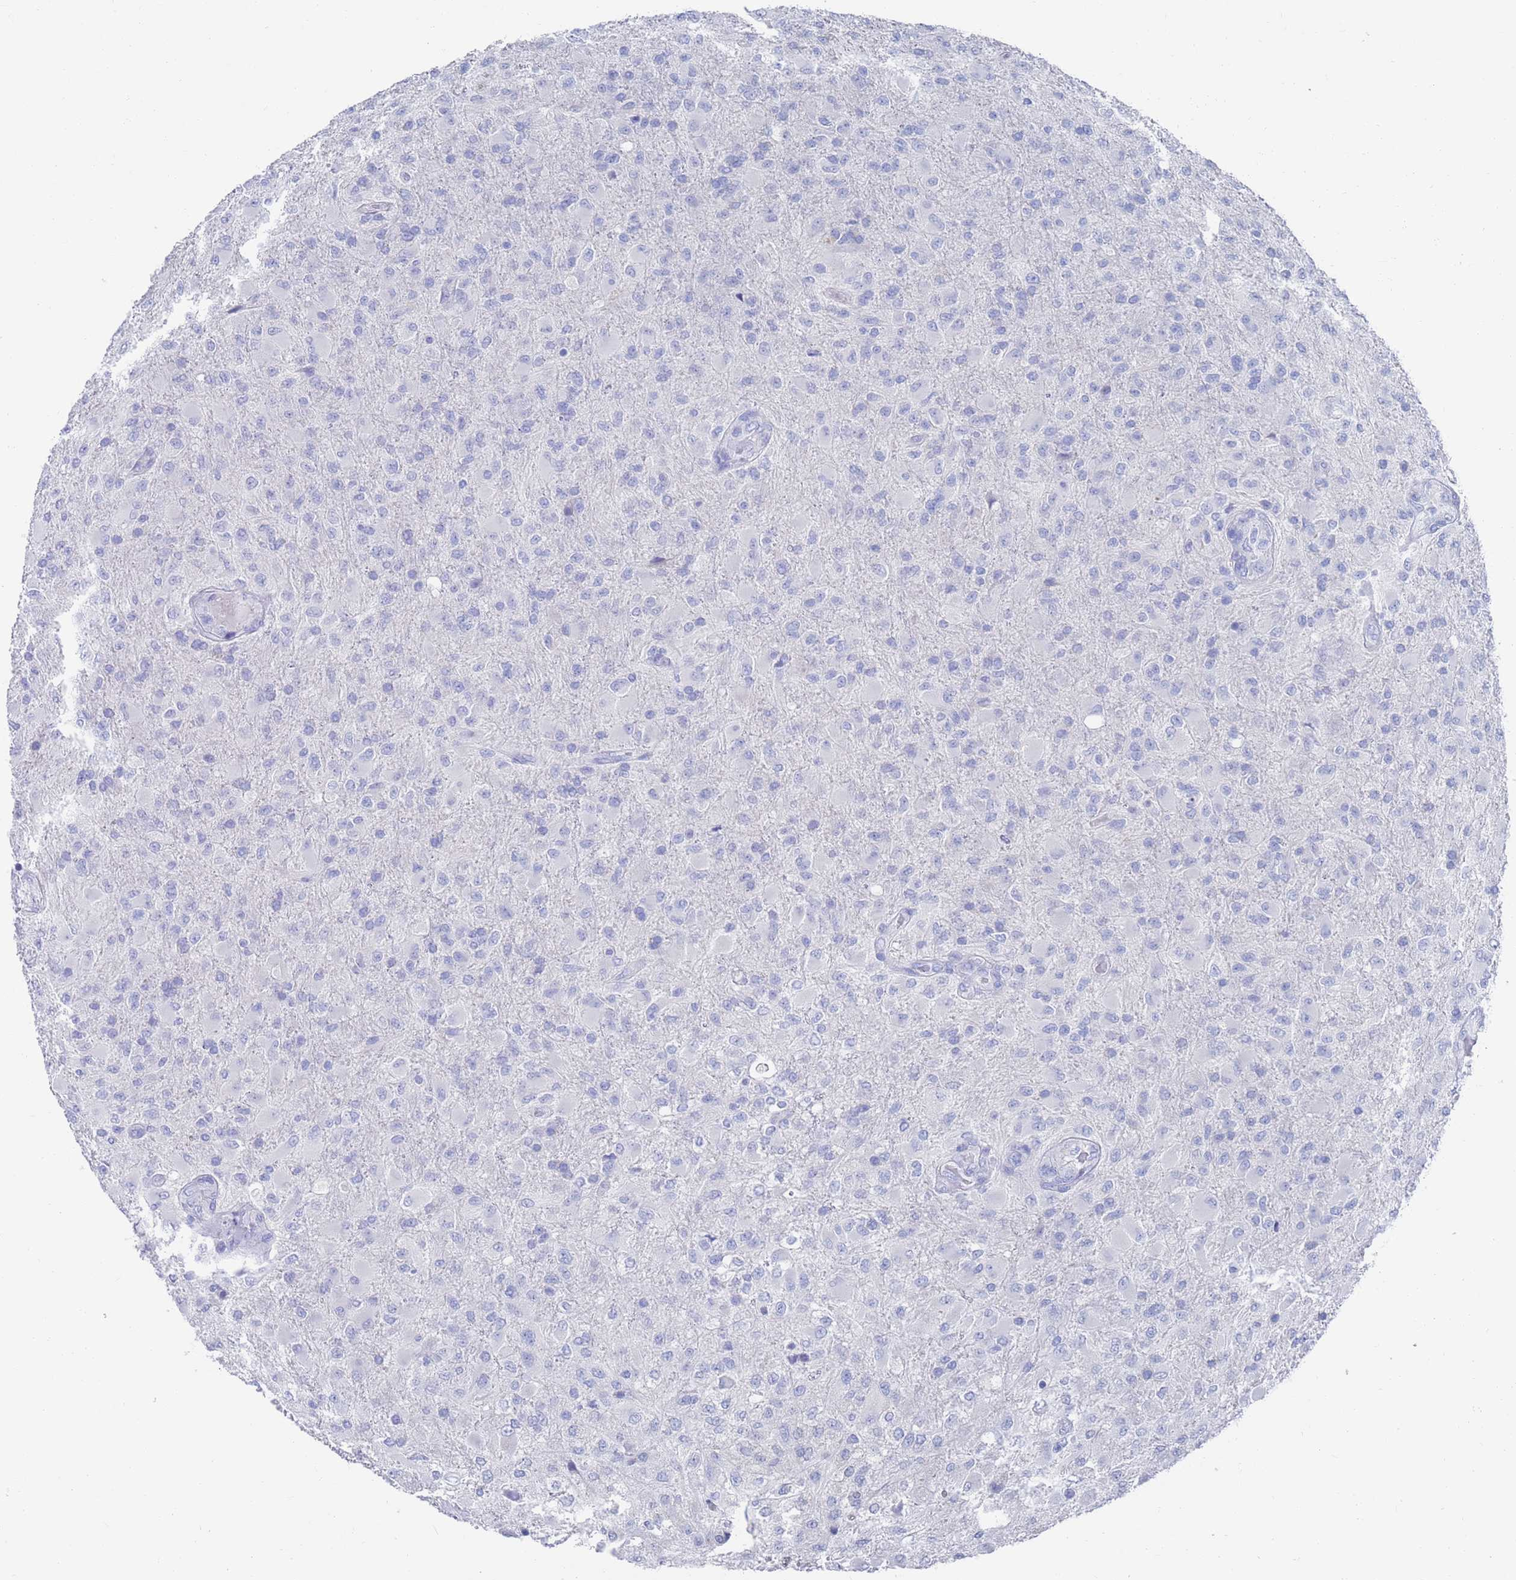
{"staining": {"intensity": "negative", "quantity": "none", "location": "none"}, "tissue": "glioma", "cell_type": "Tumor cells", "image_type": "cancer", "snomed": [{"axis": "morphology", "description": "Glioma, malignant, Low grade"}, {"axis": "topography", "description": "Brain"}], "caption": "Immunohistochemical staining of low-grade glioma (malignant) shows no significant expression in tumor cells.", "gene": "MTMR2", "patient": {"sex": "male", "age": 65}}